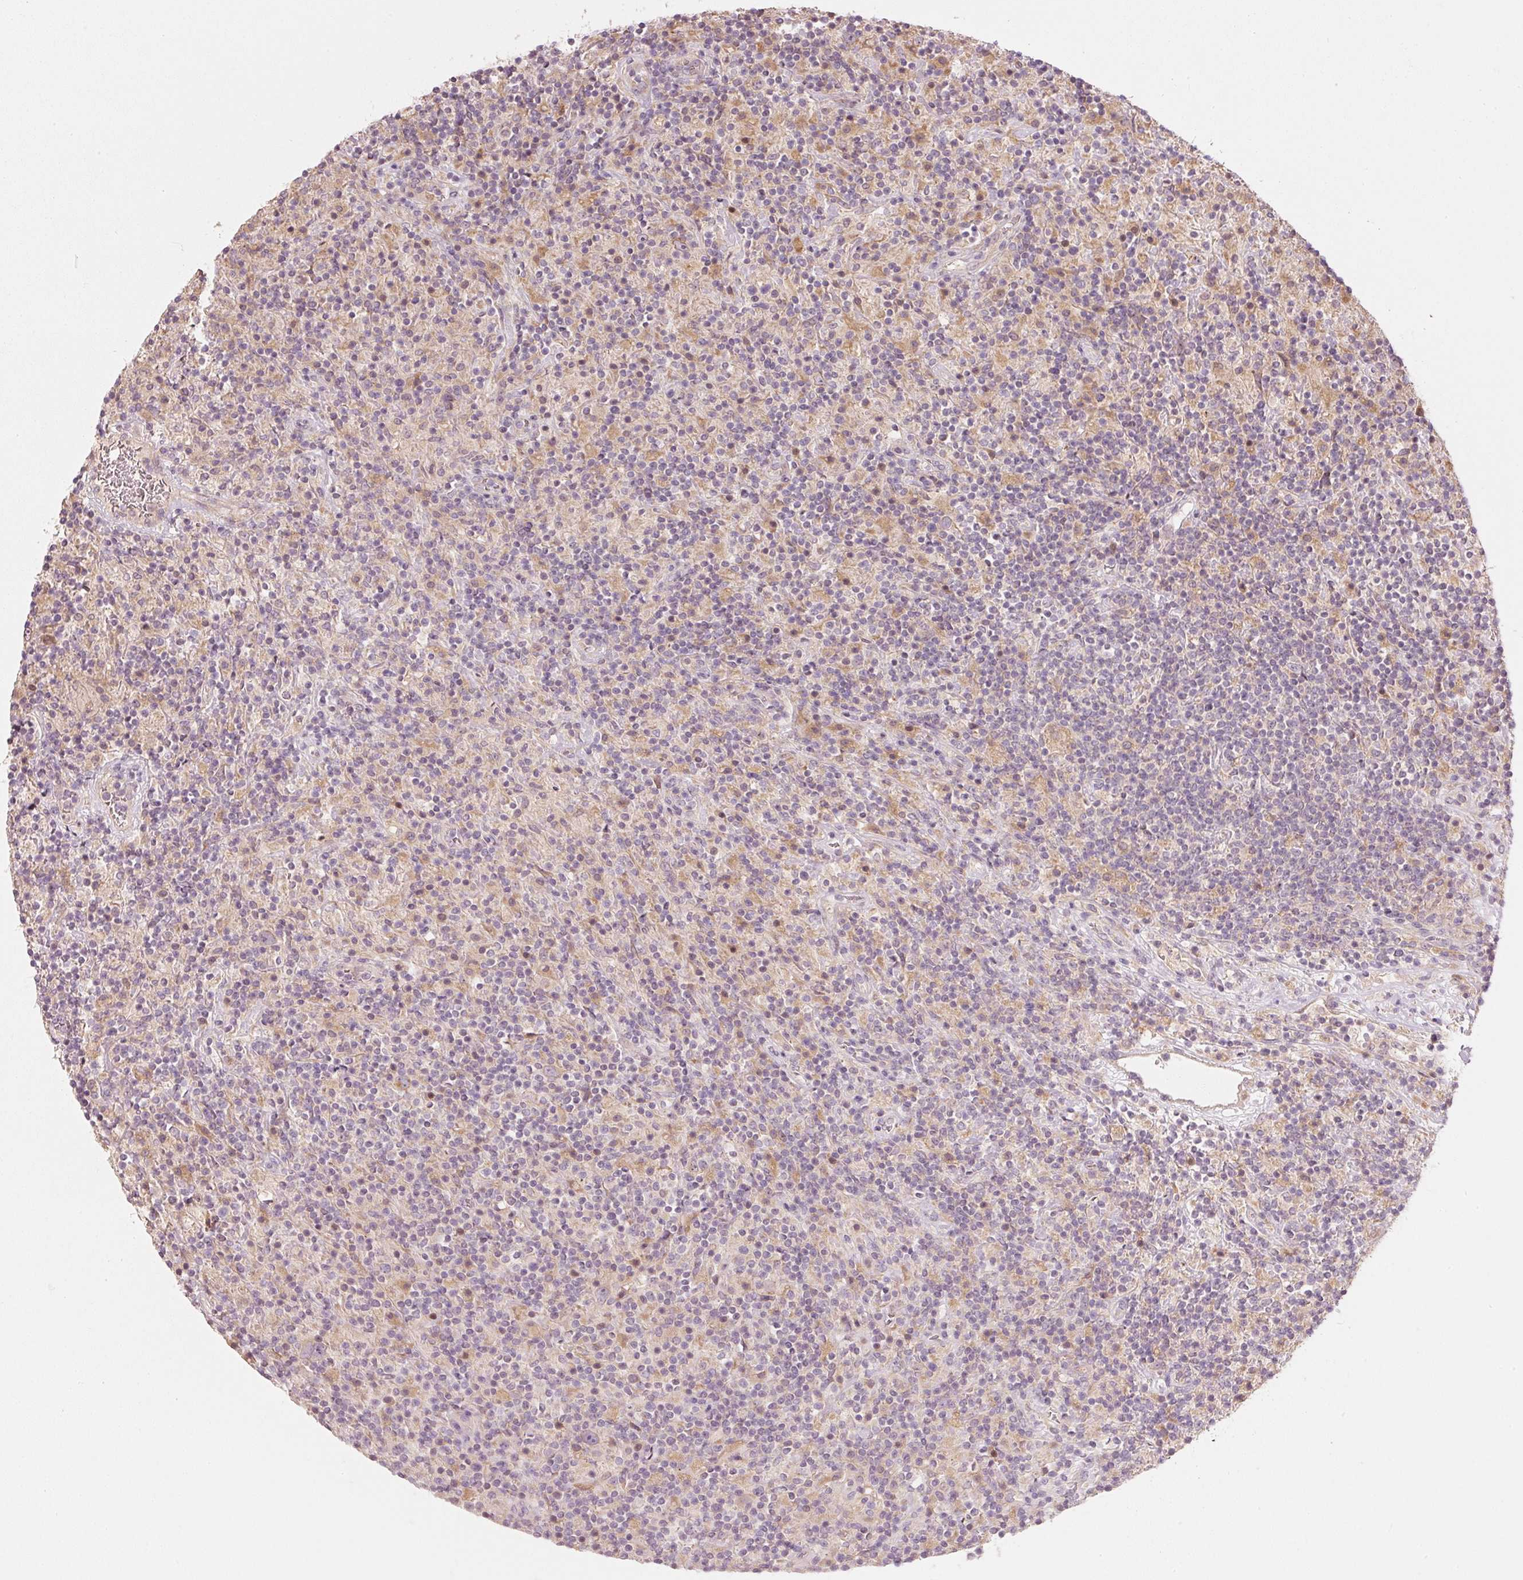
{"staining": {"intensity": "negative", "quantity": "none", "location": "none"}, "tissue": "lymphoma", "cell_type": "Tumor cells", "image_type": "cancer", "snomed": [{"axis": "morphology", "description": "Hodgkin's disease, NOS"}, {"axis": "topography", "description": "Lymph node"}], "caption": "An image of lymphoma stained for a protein demonstrates no brown staining in tumor cells.", "gene": "MAP10", "patient": {"sex": "male", "age": 70}}